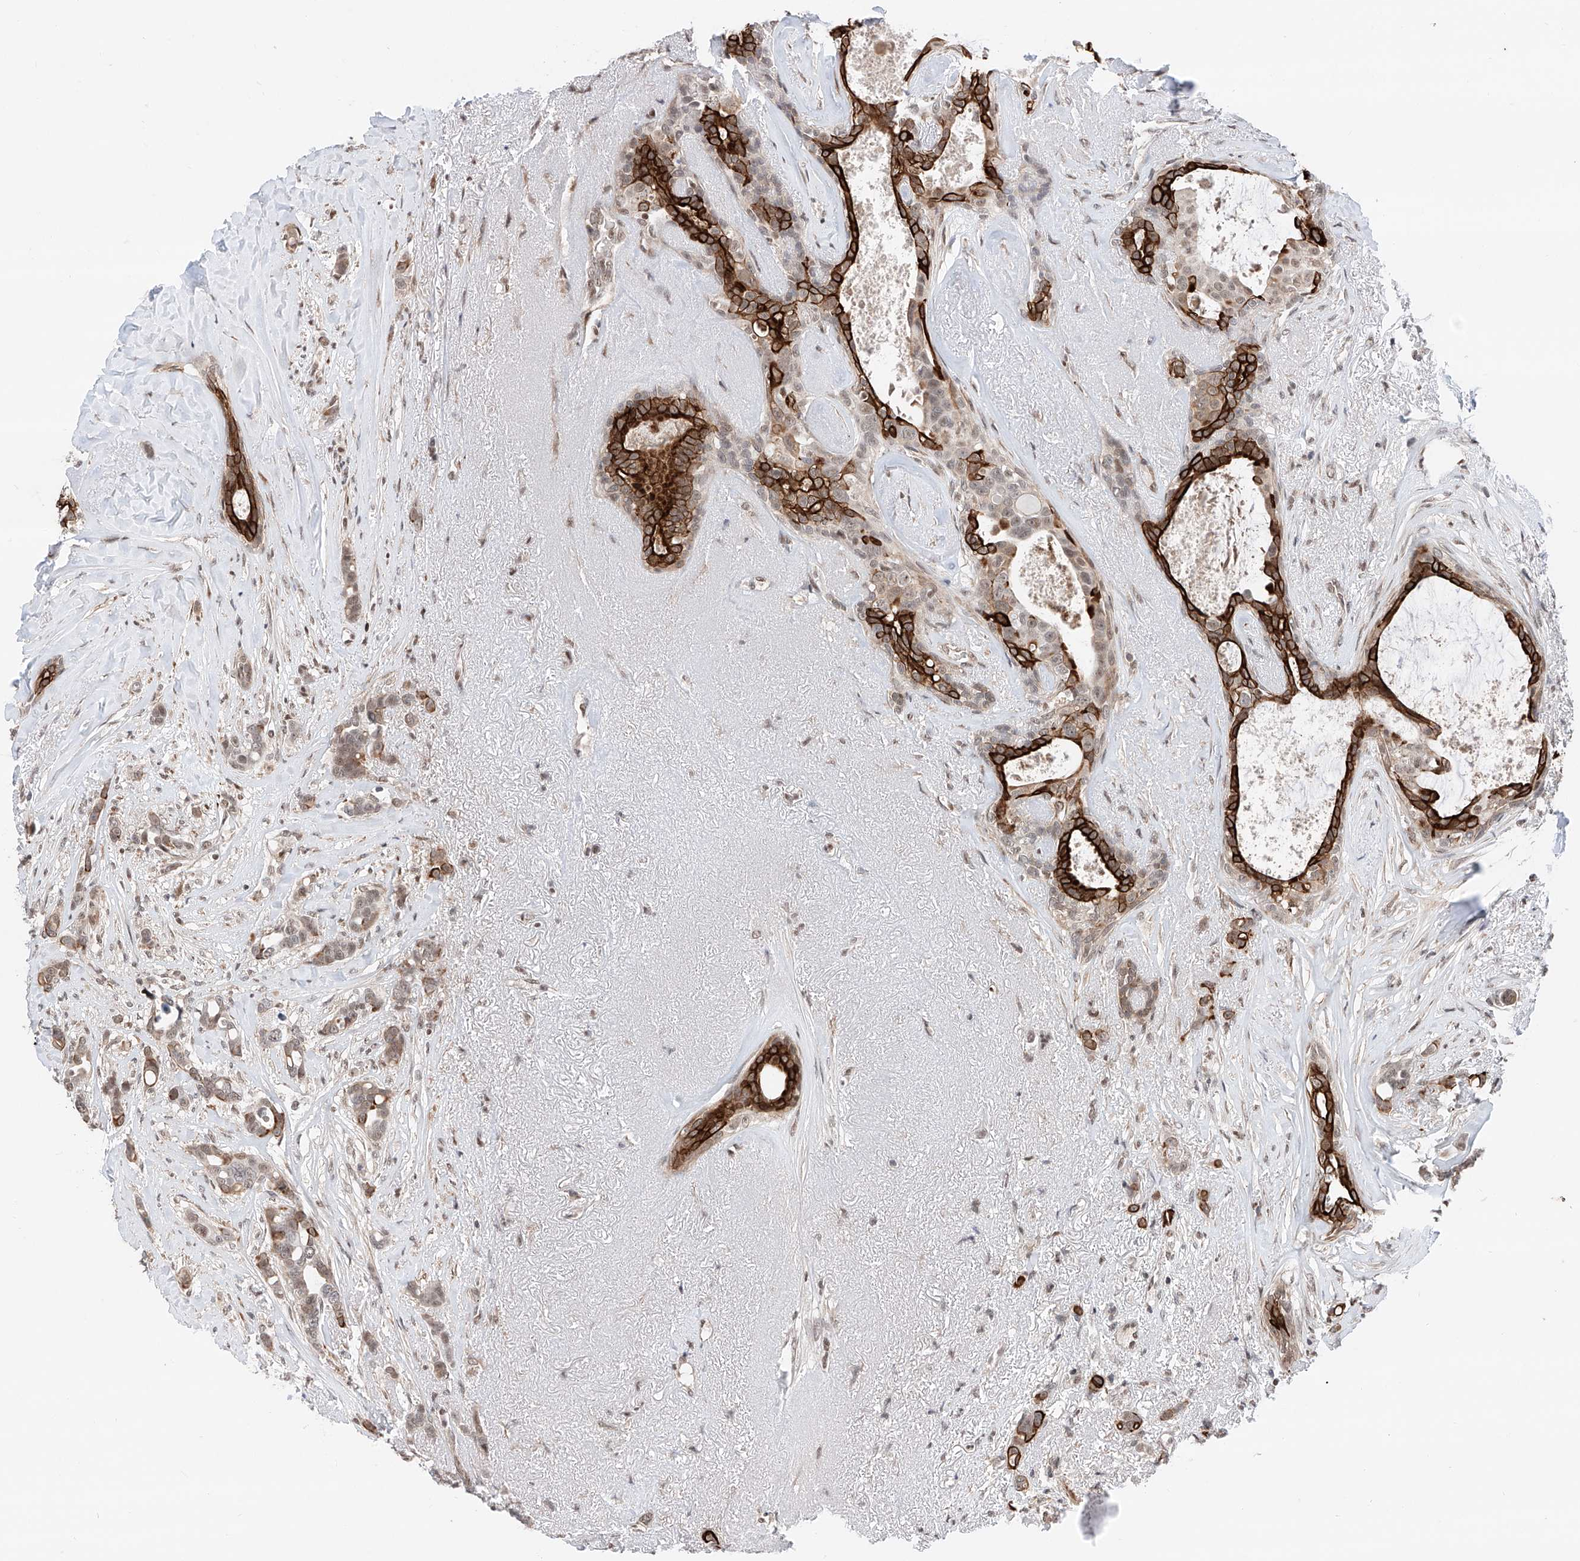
{"staining": {"intensity": "moderate", "quantity": "<25%", "location": "cytoplasmic/membranous"}, "tissue": "breast cancer", "cell_type": "Tumor cells", "image_type": "cancer", "snomed": [{"axis": "morphology", "description": "Lobular carcinoma"}, {"axis": "topography", "description": "Breast"}], "caption": "Protein staining reveals moderate cytoplasmic/membranous expression in about <25% of tumor cells in lobular carcinoma (breast).", "gene": "SNRNP200", "patient": {"sex": "female", "age": 51}}